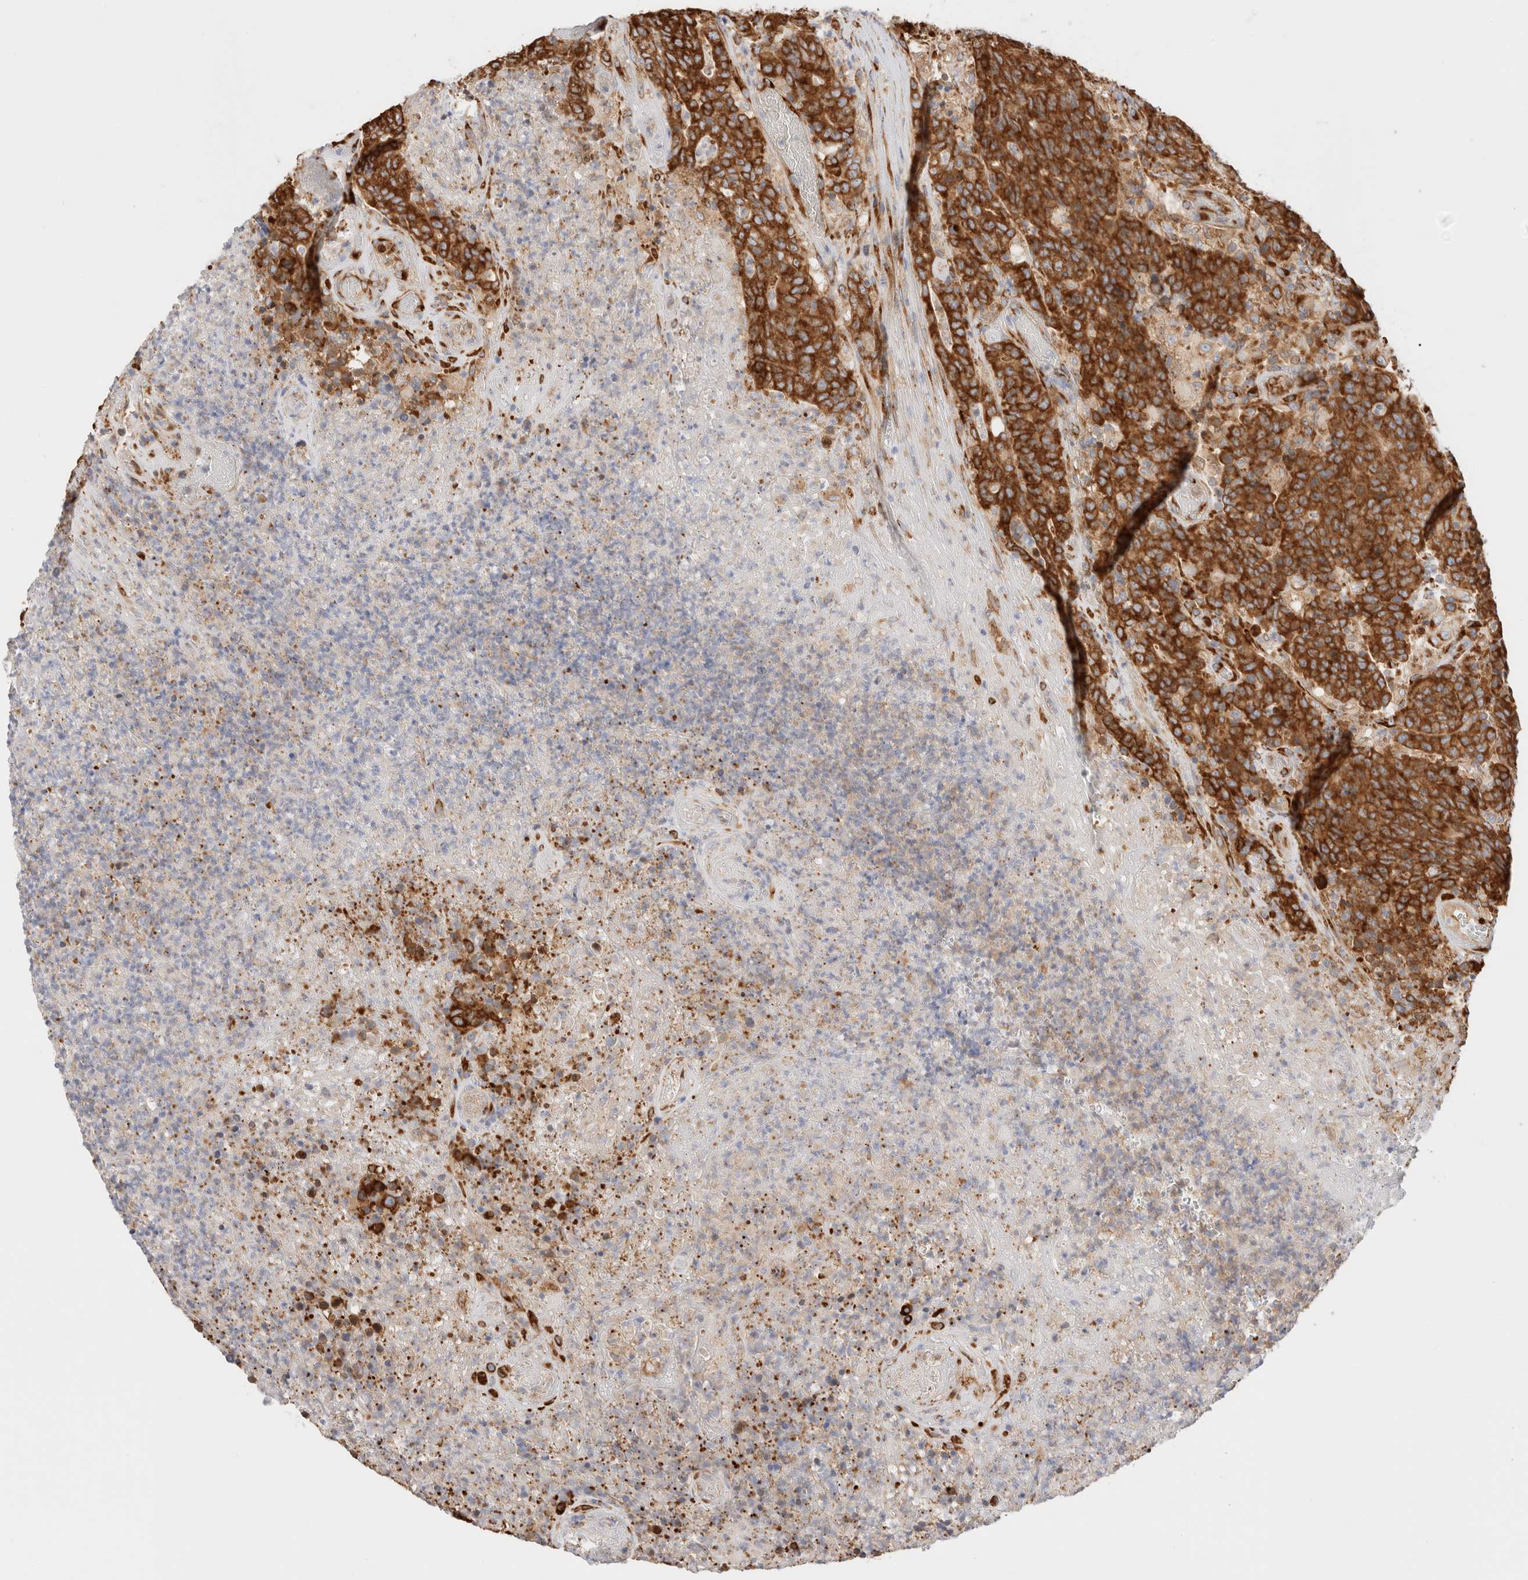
{"staining": {"intensity": "strong", "quantity": ">75%", "location": "cytoplasmic/membranous"}, "tissue": "colorectal cancer", "cell_type": "Tumor cells", "image_type": "cancer", "snomed": [{"axis": "morphology", "description": "Normal tissue, NOS"}, {"axis": "morphology", "description": "Adenocarcinoma, NOS"}, {"axis": "topography", "description": "Colon"}], "caption": "The histopathology image demonstrates immunohistochemical staining of colorectal adenocarcinoma. There is strong cytoplasmic/membranous expression is identified in about >75% of tumor cells.", "gene": "ZC2HC1A", "patient": {"sex": "female", "age": 75}}